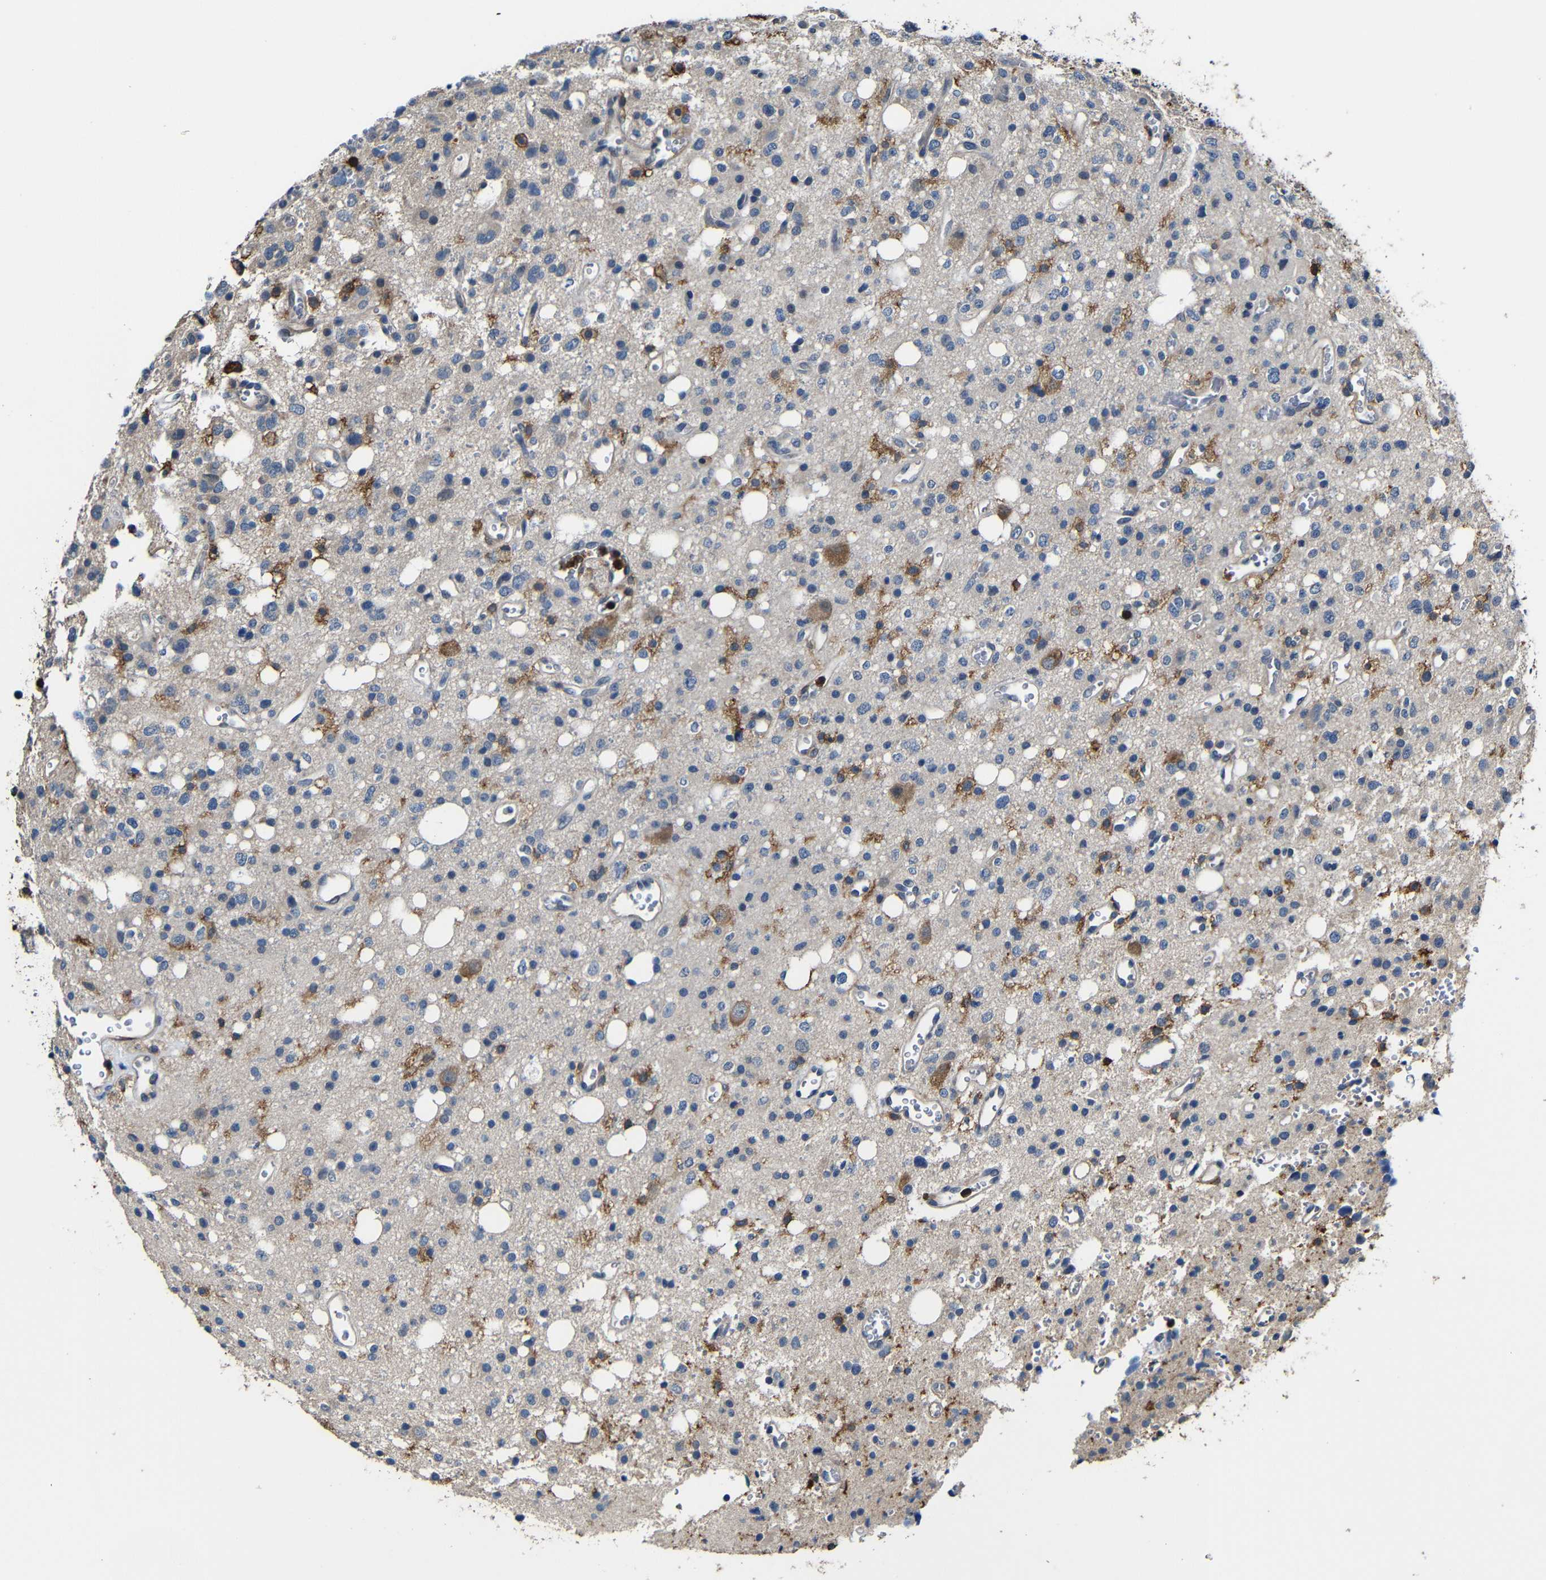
{"staining": {"intensity": "moderate", "quantity": "25%-75%", "location": "cytoplasmic/membranous"}, "tissue": "glioma", "cell_type": "Tumor cells", "image_type": "cancer", "snomed": [{"axis": "morphology", "description": "Glioma, malignant, High grade"}, {"axis": "topography", "description": "Brain"}], "caption": "Immunohistochemistry staining of glioma, which exhibits medium levels of moderate cytoplasmic/membranous staining in approximately 25%-75% of tumor cells indicating moderate cytoplasmic/membranous protein expression. The staining was performed using DAB (3,3'-diaminobenzidine) (brown) for protein detection and nuclei were counterstained in hematoxylin (blue).", "gene": "P2RY12", "patient": {"sex": "male", "age": 47}}